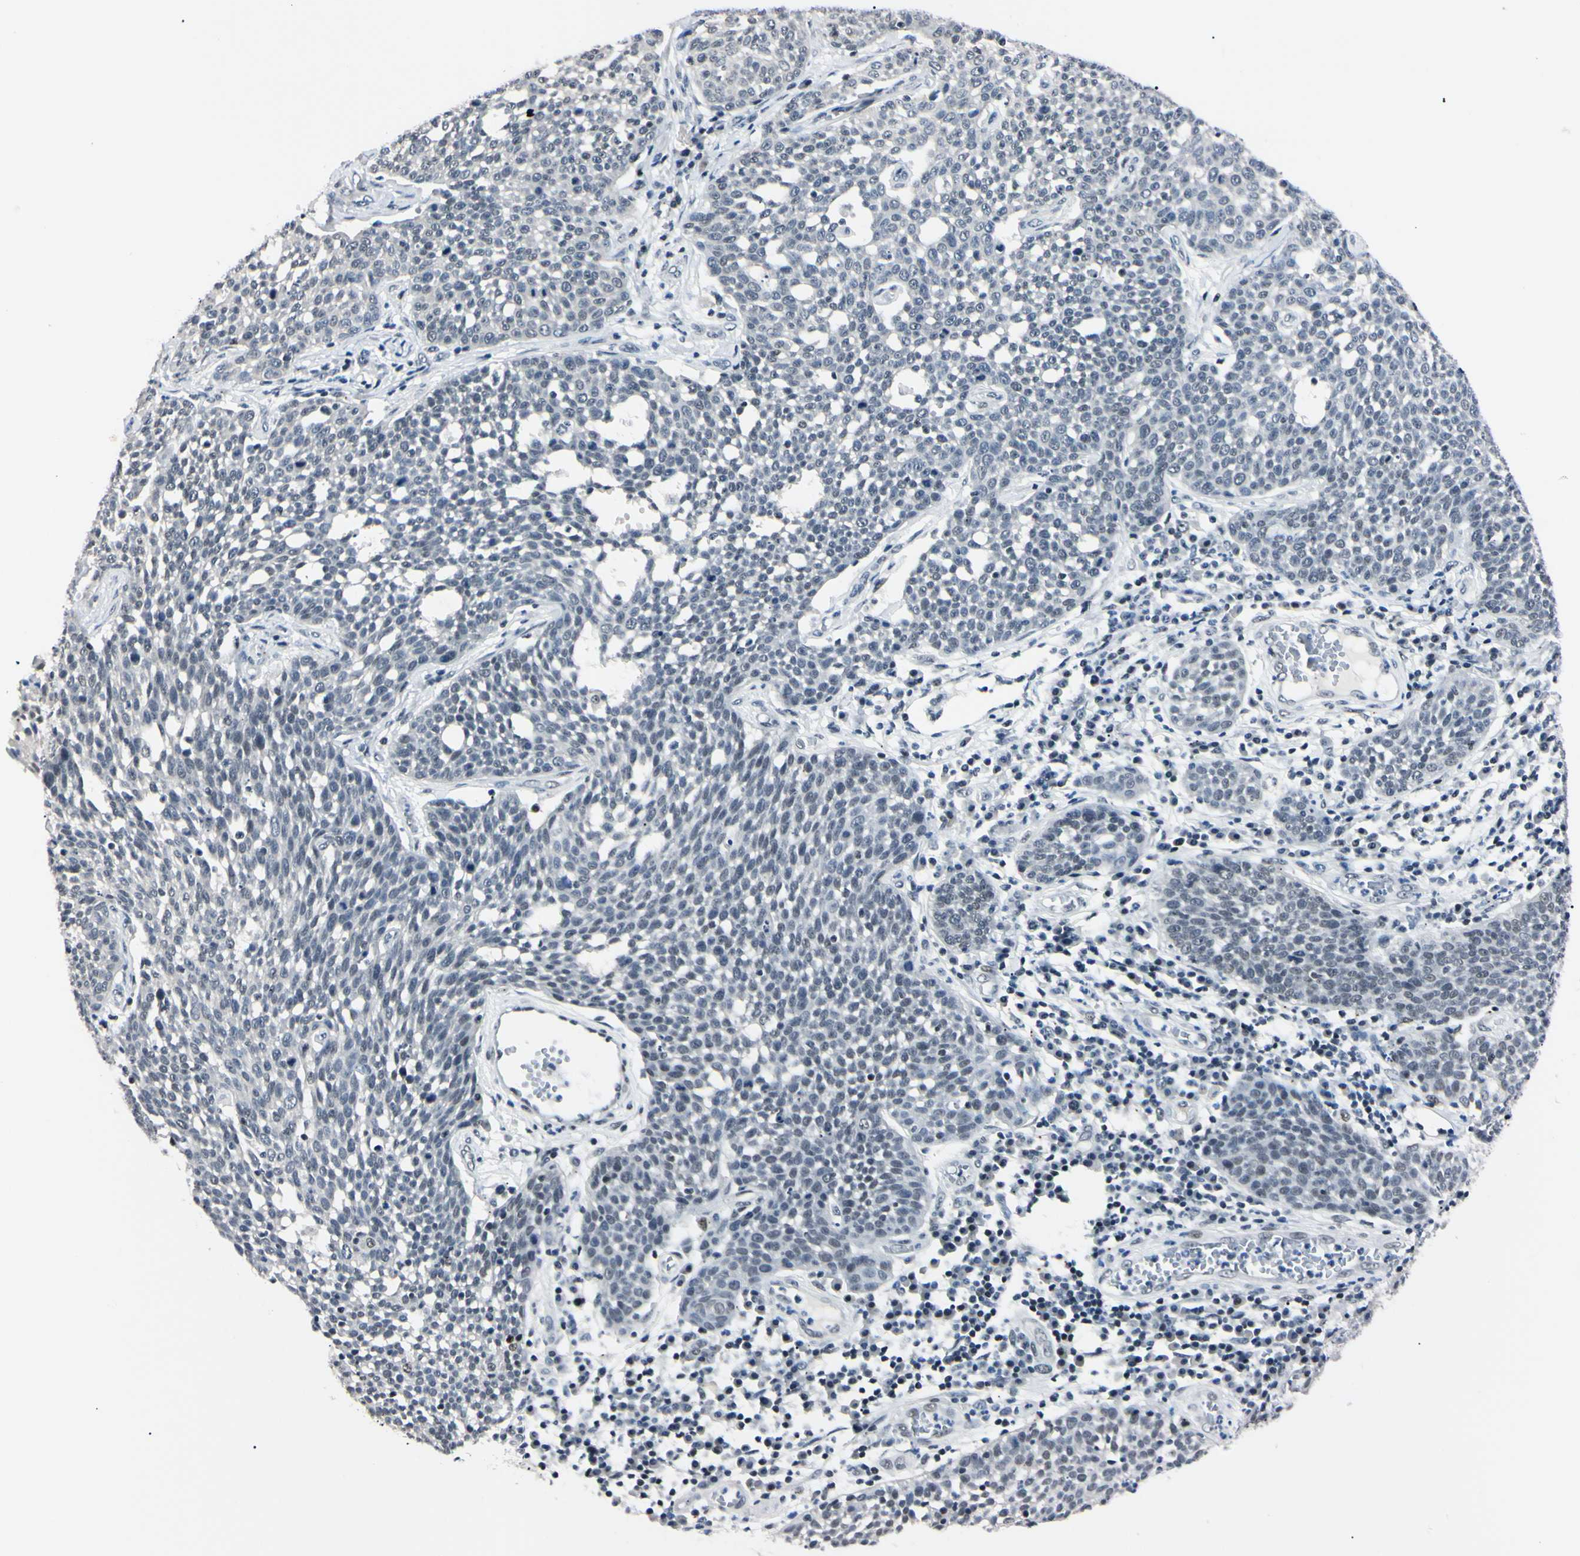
{"staining": {"intensity": "negative", "quantity": "none", "location": "none"}, "tissue": "cervical cancer", "cell_type": "Tumor cells", "image_type": "cancer", "snomed": [{"axis": "morphology", "description": "Squamous cell carcinoma, NOS"}, {"axis": "topography", "description": "Cervix"}], "caption": "The image shows no staining of tumor cells in cervical cancer. Brightfield microscopy of IHC stained with DAB (brown) and hematoxylin (blue), captured at high magnification.", "gene": "C1orf174", "patient": {"sex": "female", "age": 34}}